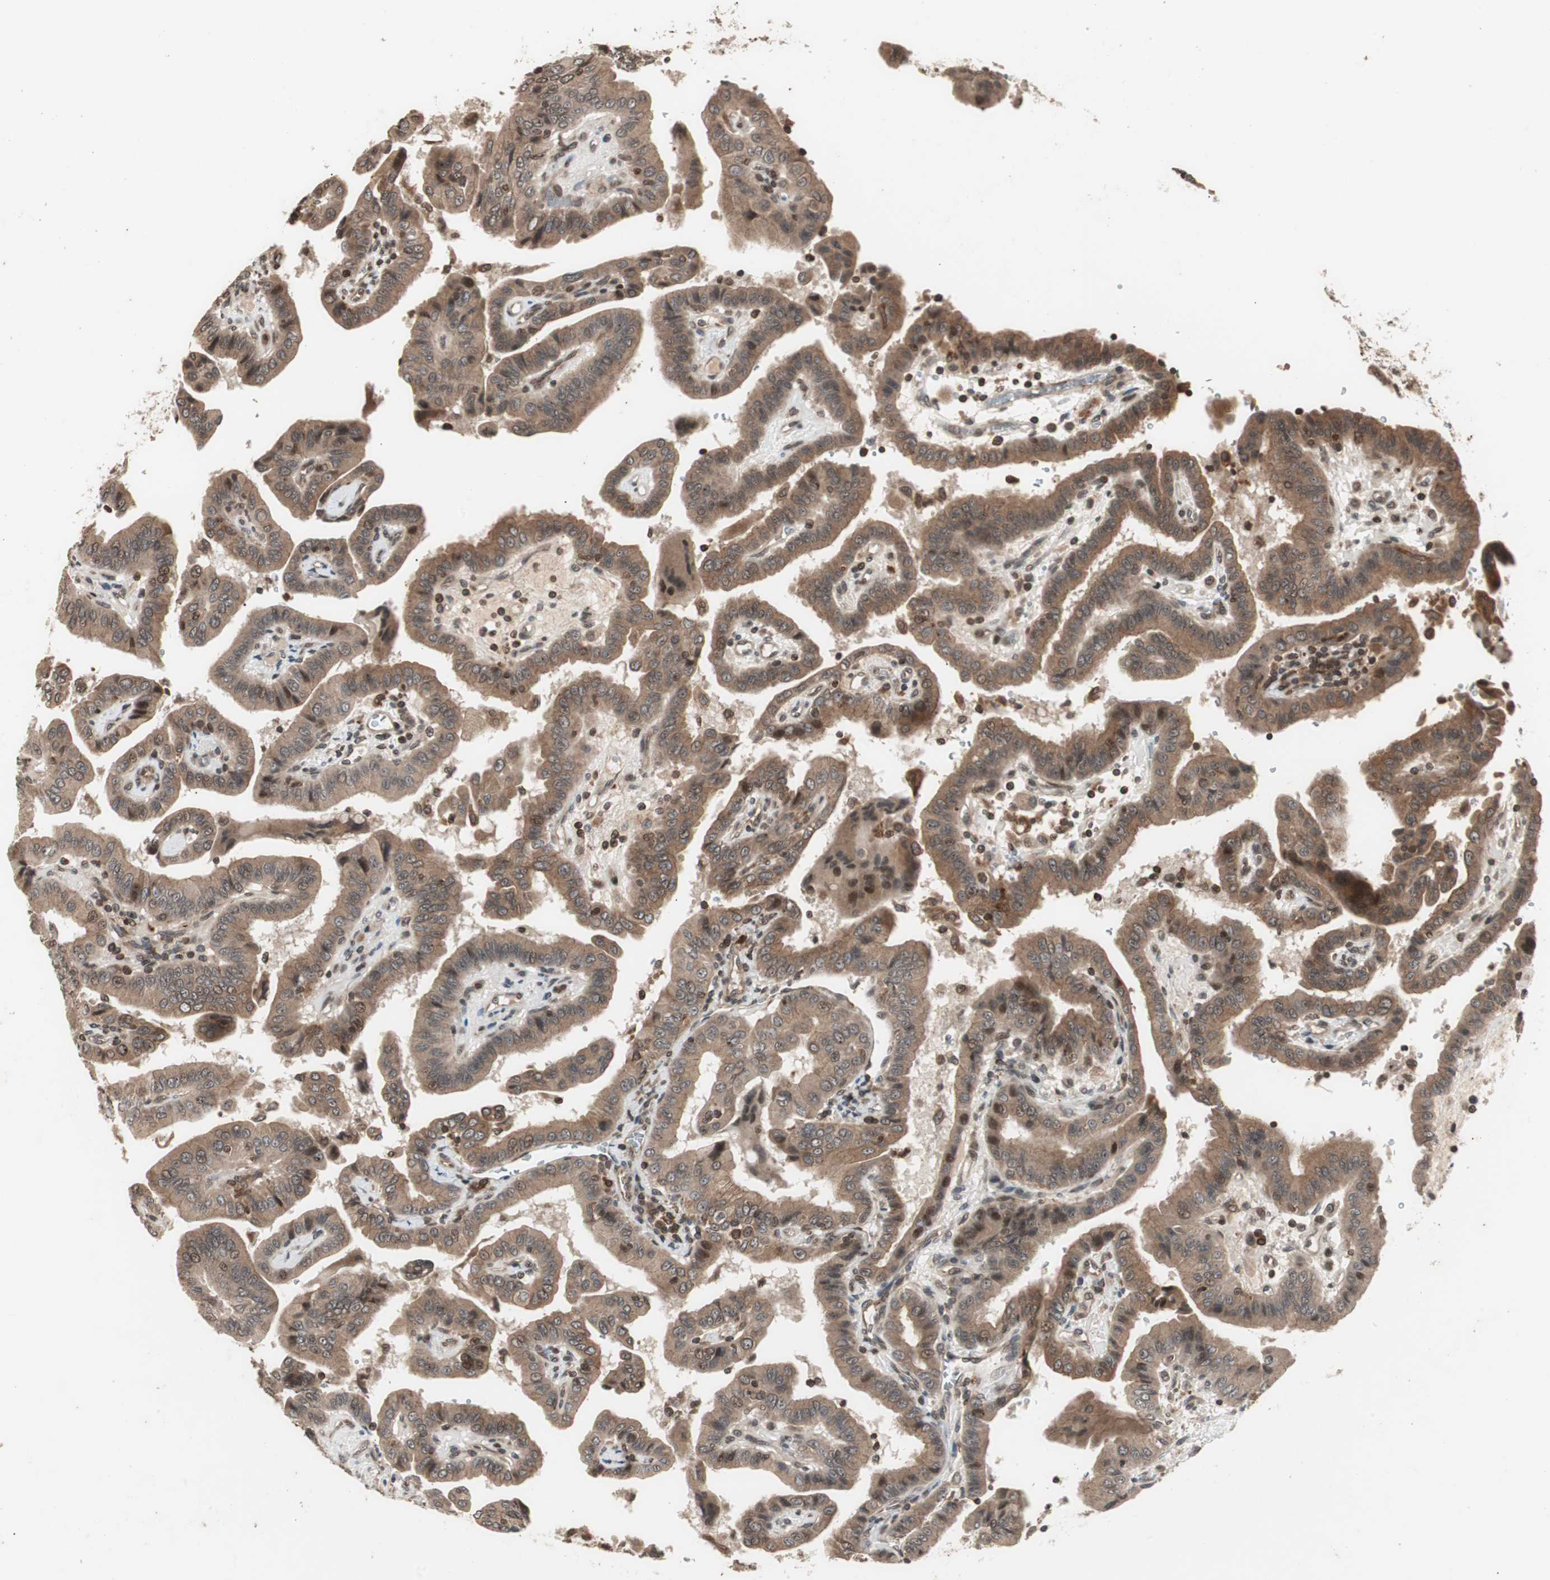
{"staining": {"intensity": "moderate", "quantity": ">75%", "location": "cytoplasmic/membranous,nuclear"}, "tissue": "thyroid cancer", "cell_type": "Tumor cells", "image_type": "cancer", "snomed": [{"axis": "morphology", "description": "Papillary adenocarcinoma, NOS"}, {"axis": "topography", "description": "Thyroid gland"}], "caption": "A brown stain shows moderate cytoplasmic/membranous and nuclear staining of a protein in human thyroid cancer (papillary adenocarcinoma) tumor cells.", "gene": "ZFC3H1", "patient": {"sex": "male", "age": 33}}